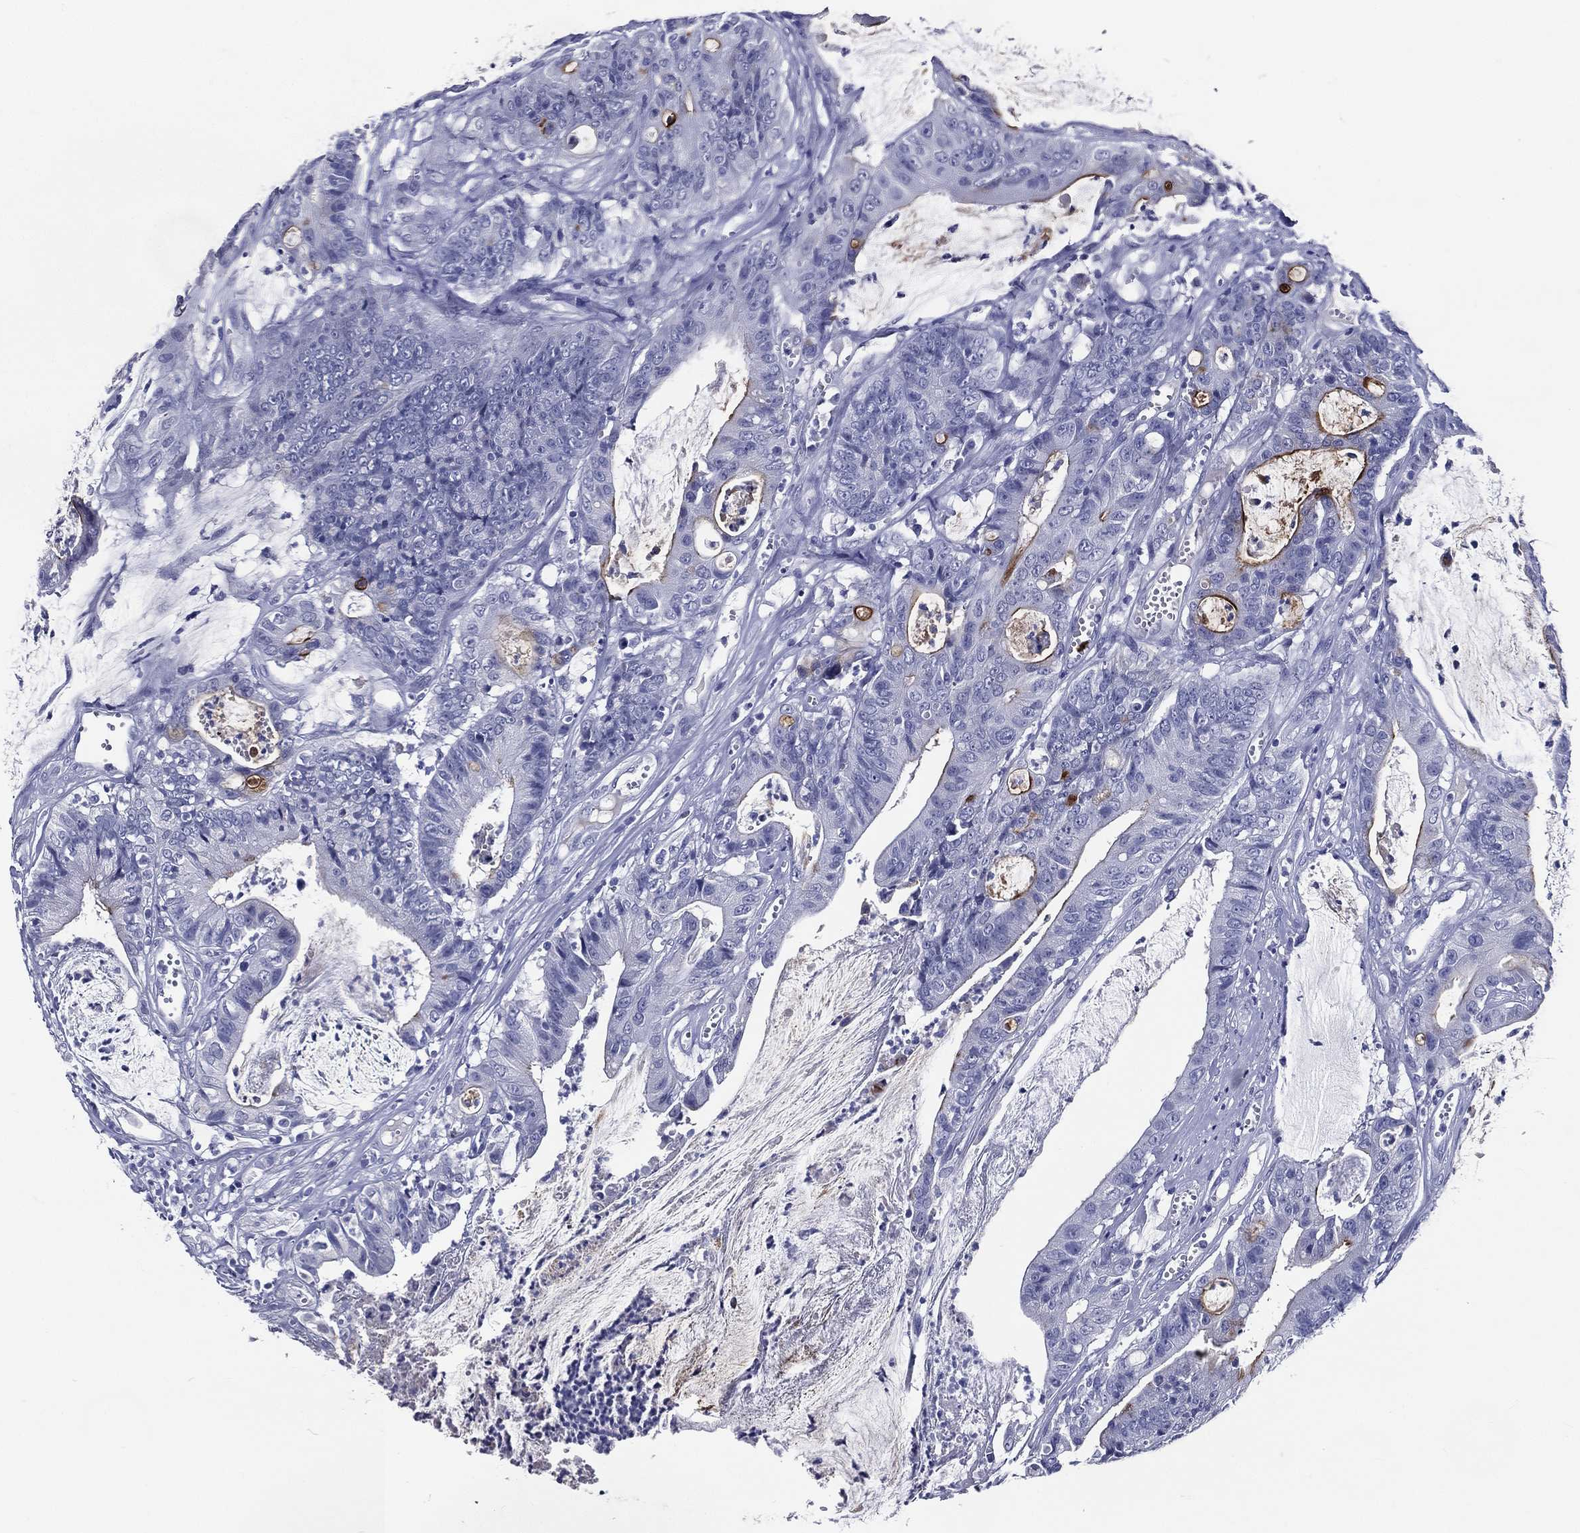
{"staining": {"intensity": "moderate", "quantity": "<25%", "location": "cytoplasmic/membranous"}, "tissue": "colorectal cancer", "cell_type": "Tumor cells", "image_type": "cancer", "snomed": [{"axis": "morphology", "description": "Adenocarcinoma, NOS"}, {"axis": "topography", "description": "Colon"}], "caption": "Colorectal cancer (adenocarcinoma) tissue exhibits moderate cytoplasmic/membranous expression in about <25% of tumor cells, visualized by immunohistochemistry. (DAB (3,3'-diaminobenzidine) IHC with brightfield microscopy, high magnification).", "gene": "ACE2", "patient": {"sex": "female", "age": 69}}